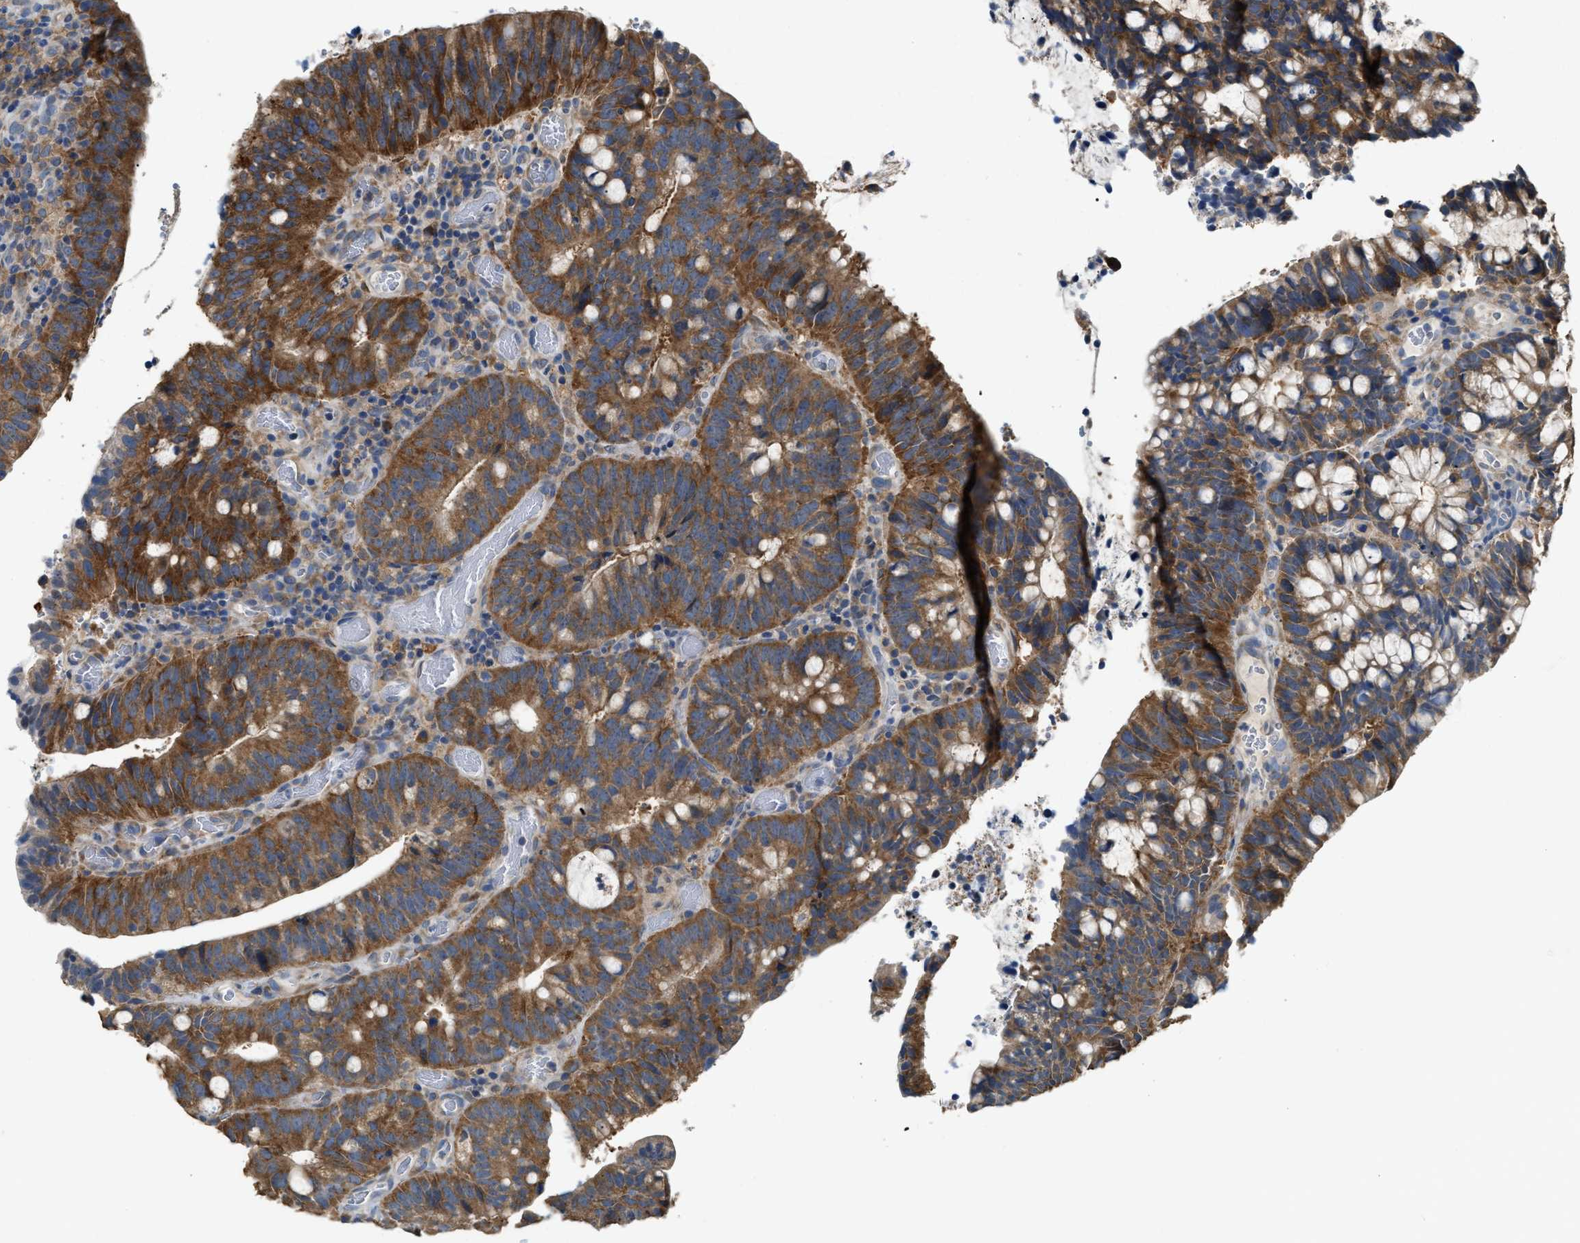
{"staining": {"intensity": "moderate", "quantity": ">75%", "location": "cytoplasmic/membranous"}, "tissue": "colorectal cancer", "cell_type": "Tumor cells", "image_type": "cancer", "snomed": [{"axis": "morphology", "description": "Adenocarcinoma, NOS"}, {"axis": "topography", "description": "Colon"}], "caption": "Tumor cells exhibit medium levels of moderate cytoplasmic/membranous expression in about >75% of cells in adenocarcinoma (colorectal).", "gene": "GCN1", "patient": {"sex": "female", "age": 66}}